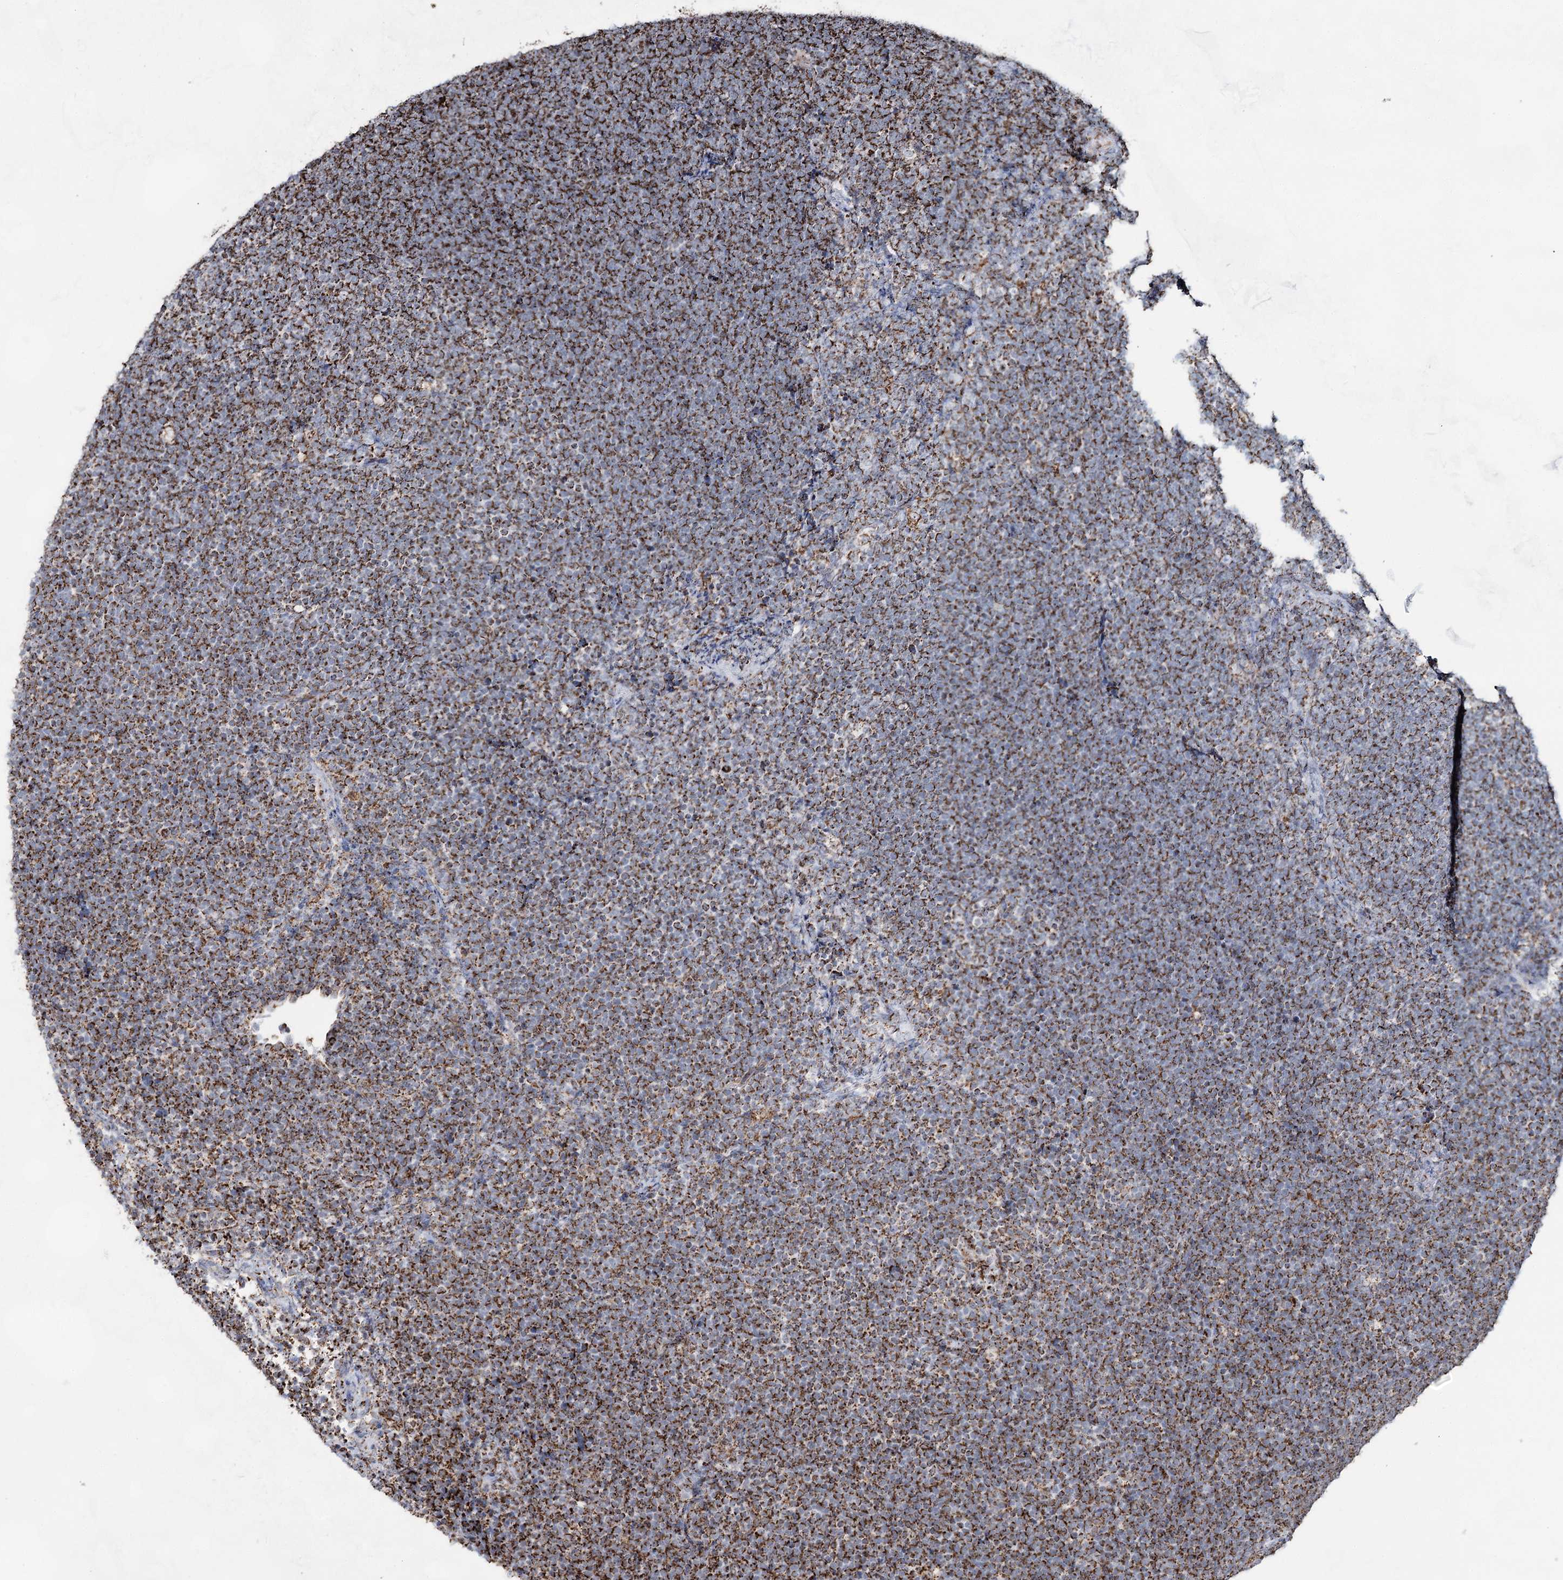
{"staining": {"intensity": "strong", "quantity": ">75%", "location": "cytoplasmic/membranous"}, "tissue": "lymphoma", "cell_type": "Tumor cells", "image_type": "cancer", "snomed": [{"axis": "morphology", "description": "Malignant lymphoma, non-Hodgkin's type, High grade"}, {"axis": "topography", "description": "Lymph node"}], "caption": "Strong cytoplasmic/membranous protein positivity is identified in about >75% of tumor cells in high-grade malignant lymphoma, non-Hodgkin's type.", "gene": "CWF19L1", "patient": {"sex": "male", "age": 13}}